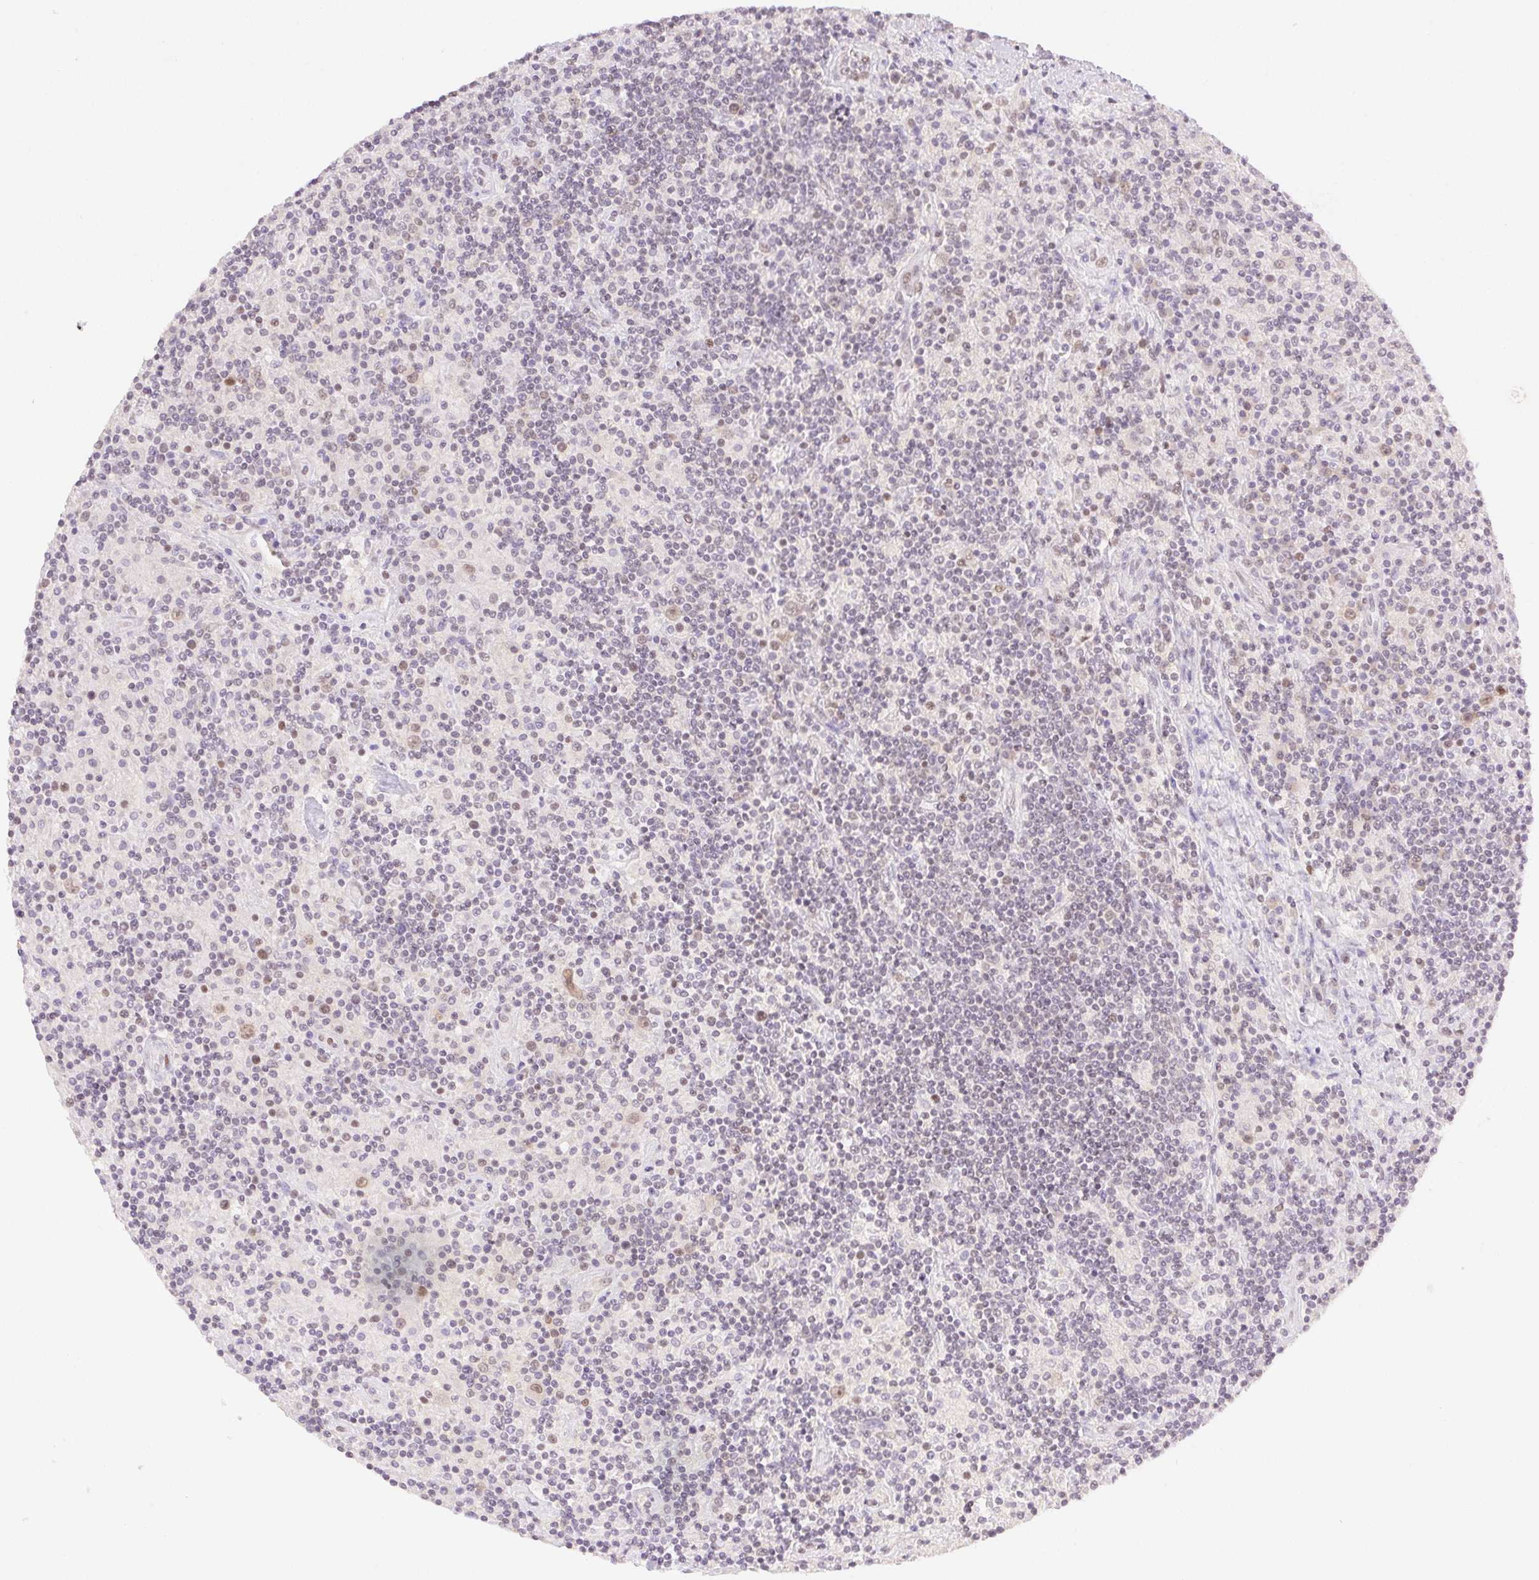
{"staining": {"intensity": "moderate", "quantity": "25%-75%", "location": "nuclear"}, "tissue": "lymphoma", "cell_type": "Tumor cells", "image_type": "cancer", "snomed": [{"axis": "morphology", "description": "Hodgkin's disease, NOS"}, {"axis": "topography", "description": "Lymph node"}], "caption": "Lymphoma stained for a protein (brown) reveals moderate nuclear positive staining in about 25%-75% of tumor cells.", "gene": "H2AZ2", "patient": {"sex": "male", "age": 70}}